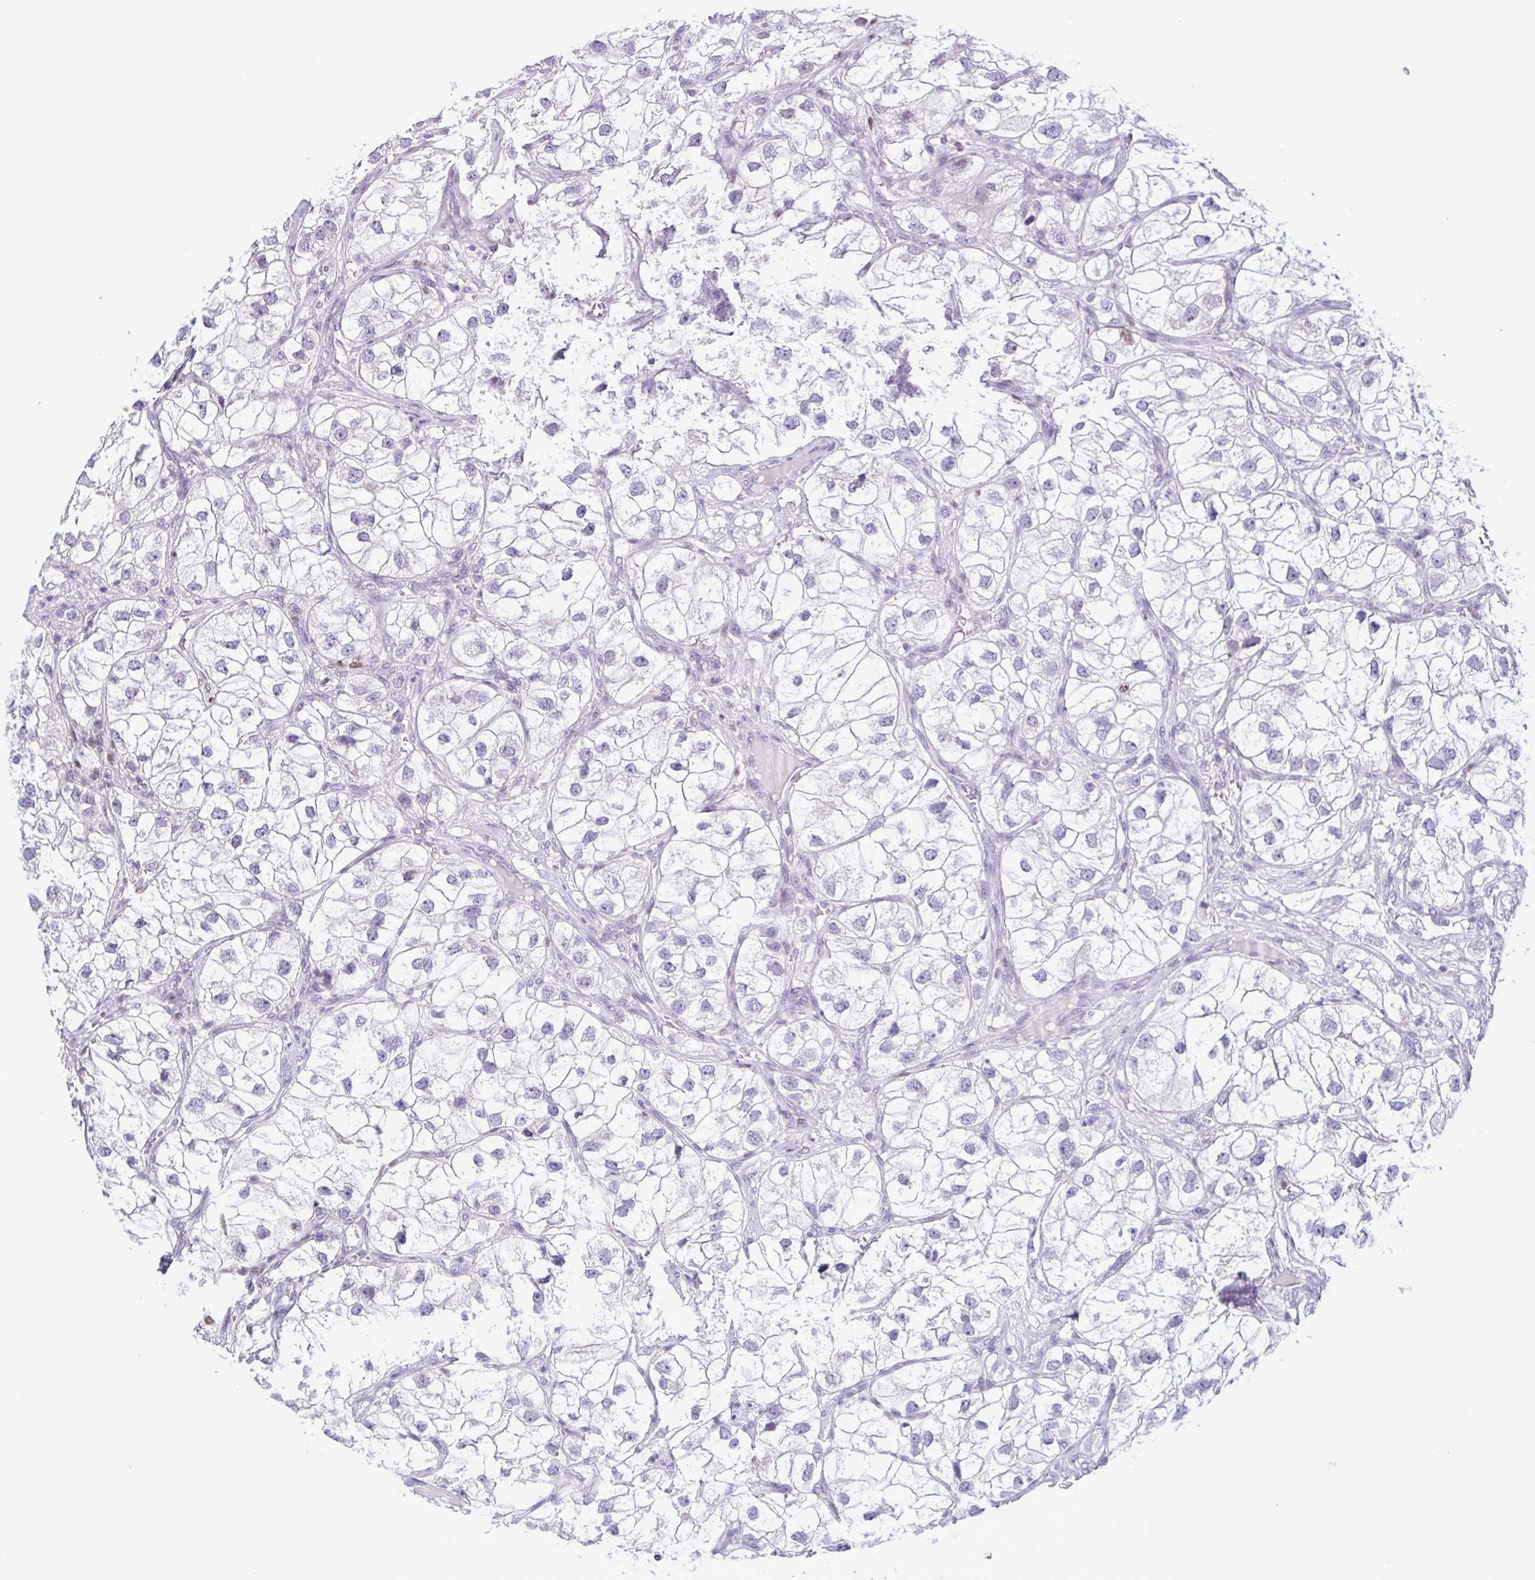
{"staining": {"intensity": "negative", "quantity": "none", "location": "none"}, "tissue": "renal cancer", "cell_type": "Tumor cells", "image_type": "cancer", "snomed": [{"axis": "morphology", "description": "Adenocarcinoma, NOS"}, {"axis": "topography", "description": "Kidney"}], "caption": "The IHC image has no significant positivity in tumor cells of renal adenocarcinoma tissue.", "gene": "IRF1", "patient": {"sex": "male", "age": 59}}